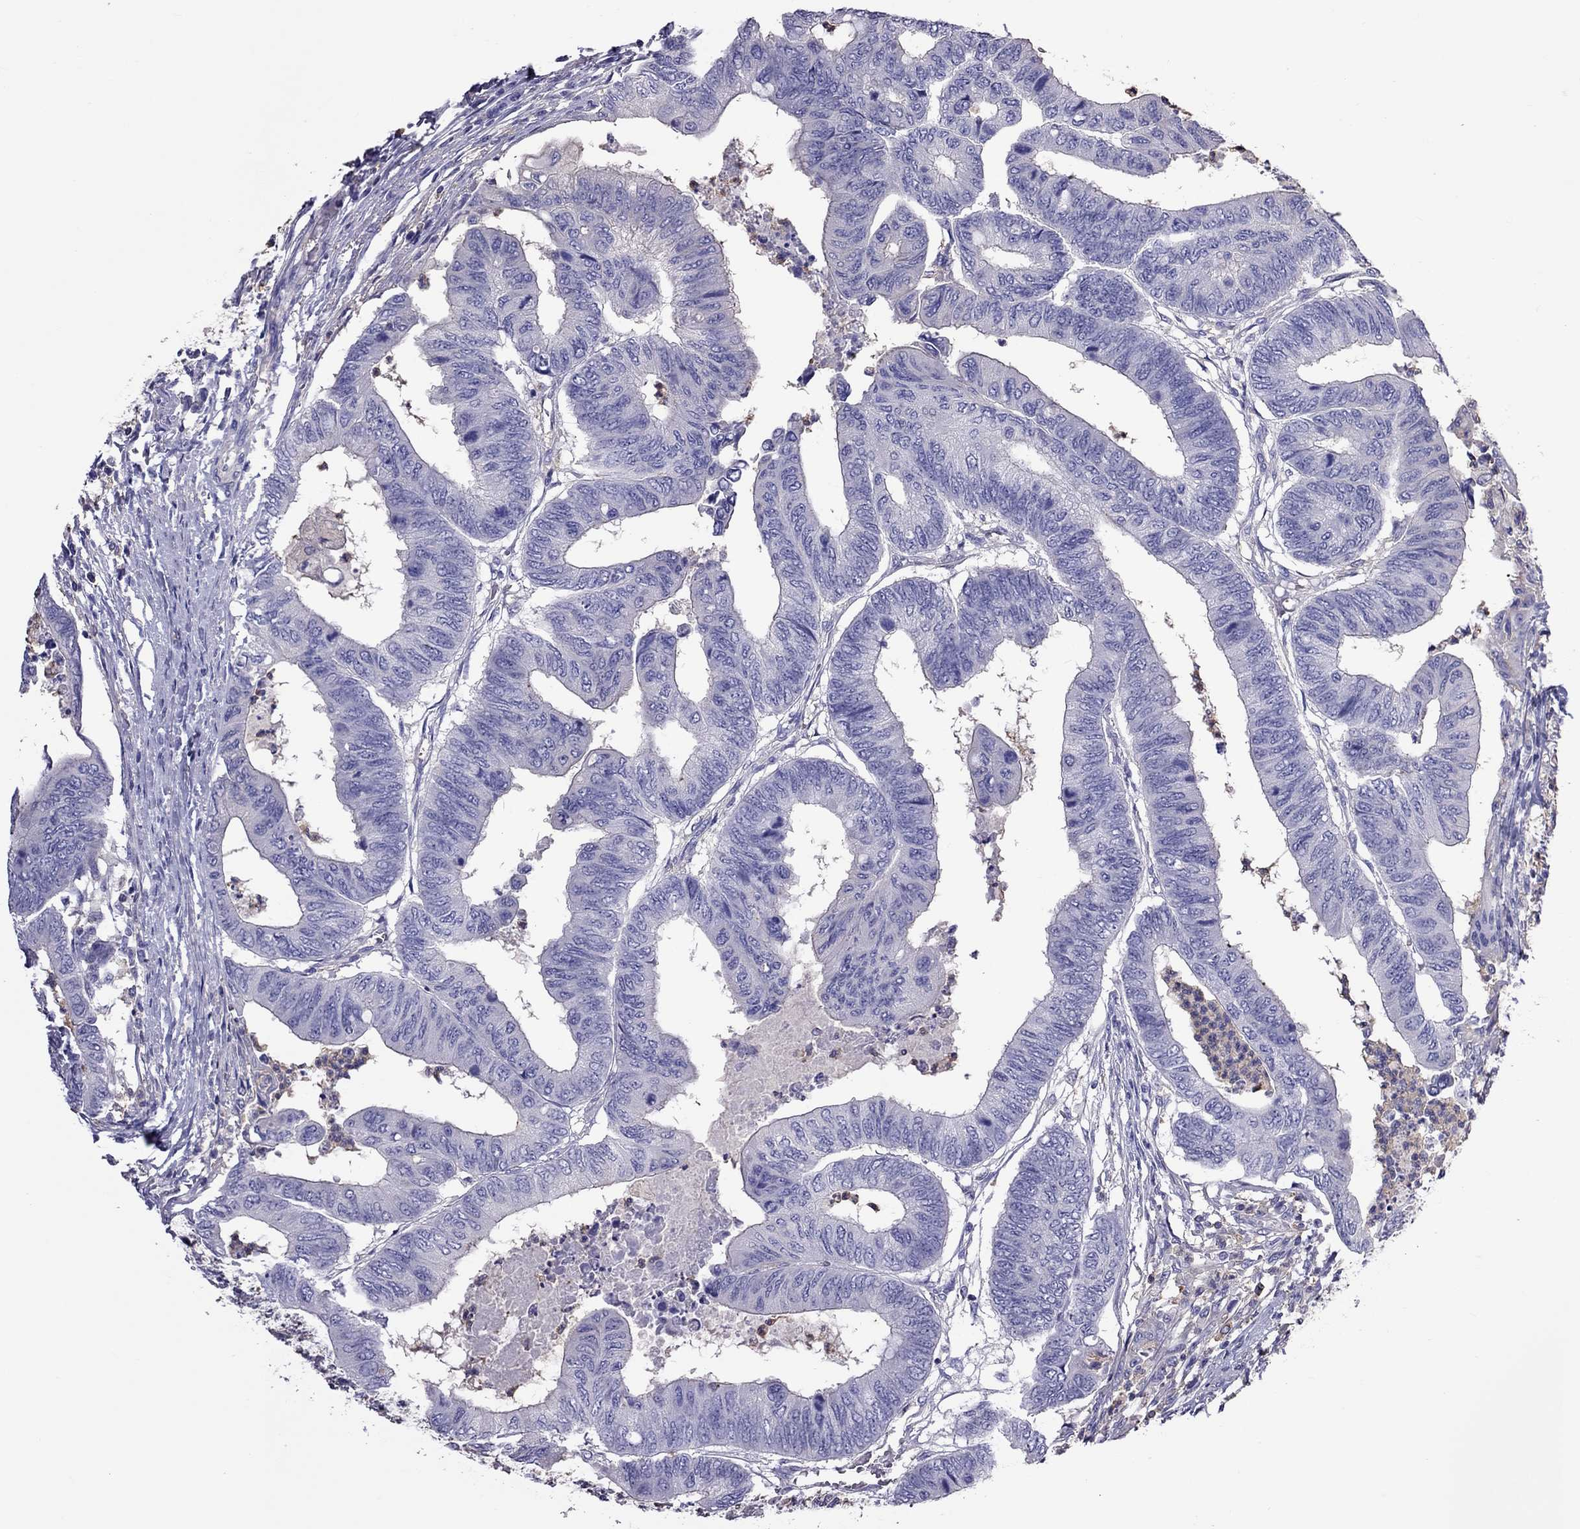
{"staining": {"intensity": "negative", "quantity": "none", "location": "none"}, "tissue": "colorectal cancer", "cell_type": "Tumor cells", "image_type": "cancer", "snomed": [{"axis": "morphology", "description": "Normal tissue, NOS"}, {"axis": "morphology", "description": "Adenocarcinoma, NOS"}, {"axis": "topography", "description": "Rectum"}, {"axis": "topography", "description": "Peripheral nerve tissue"}], "caption": "This is a image of IHC staining of colorectal cancer (adenocarcinoma), which shows no expression in tumor cells.", "gene": "TEX22", "patient": {"sex": "male", "age": 92}}